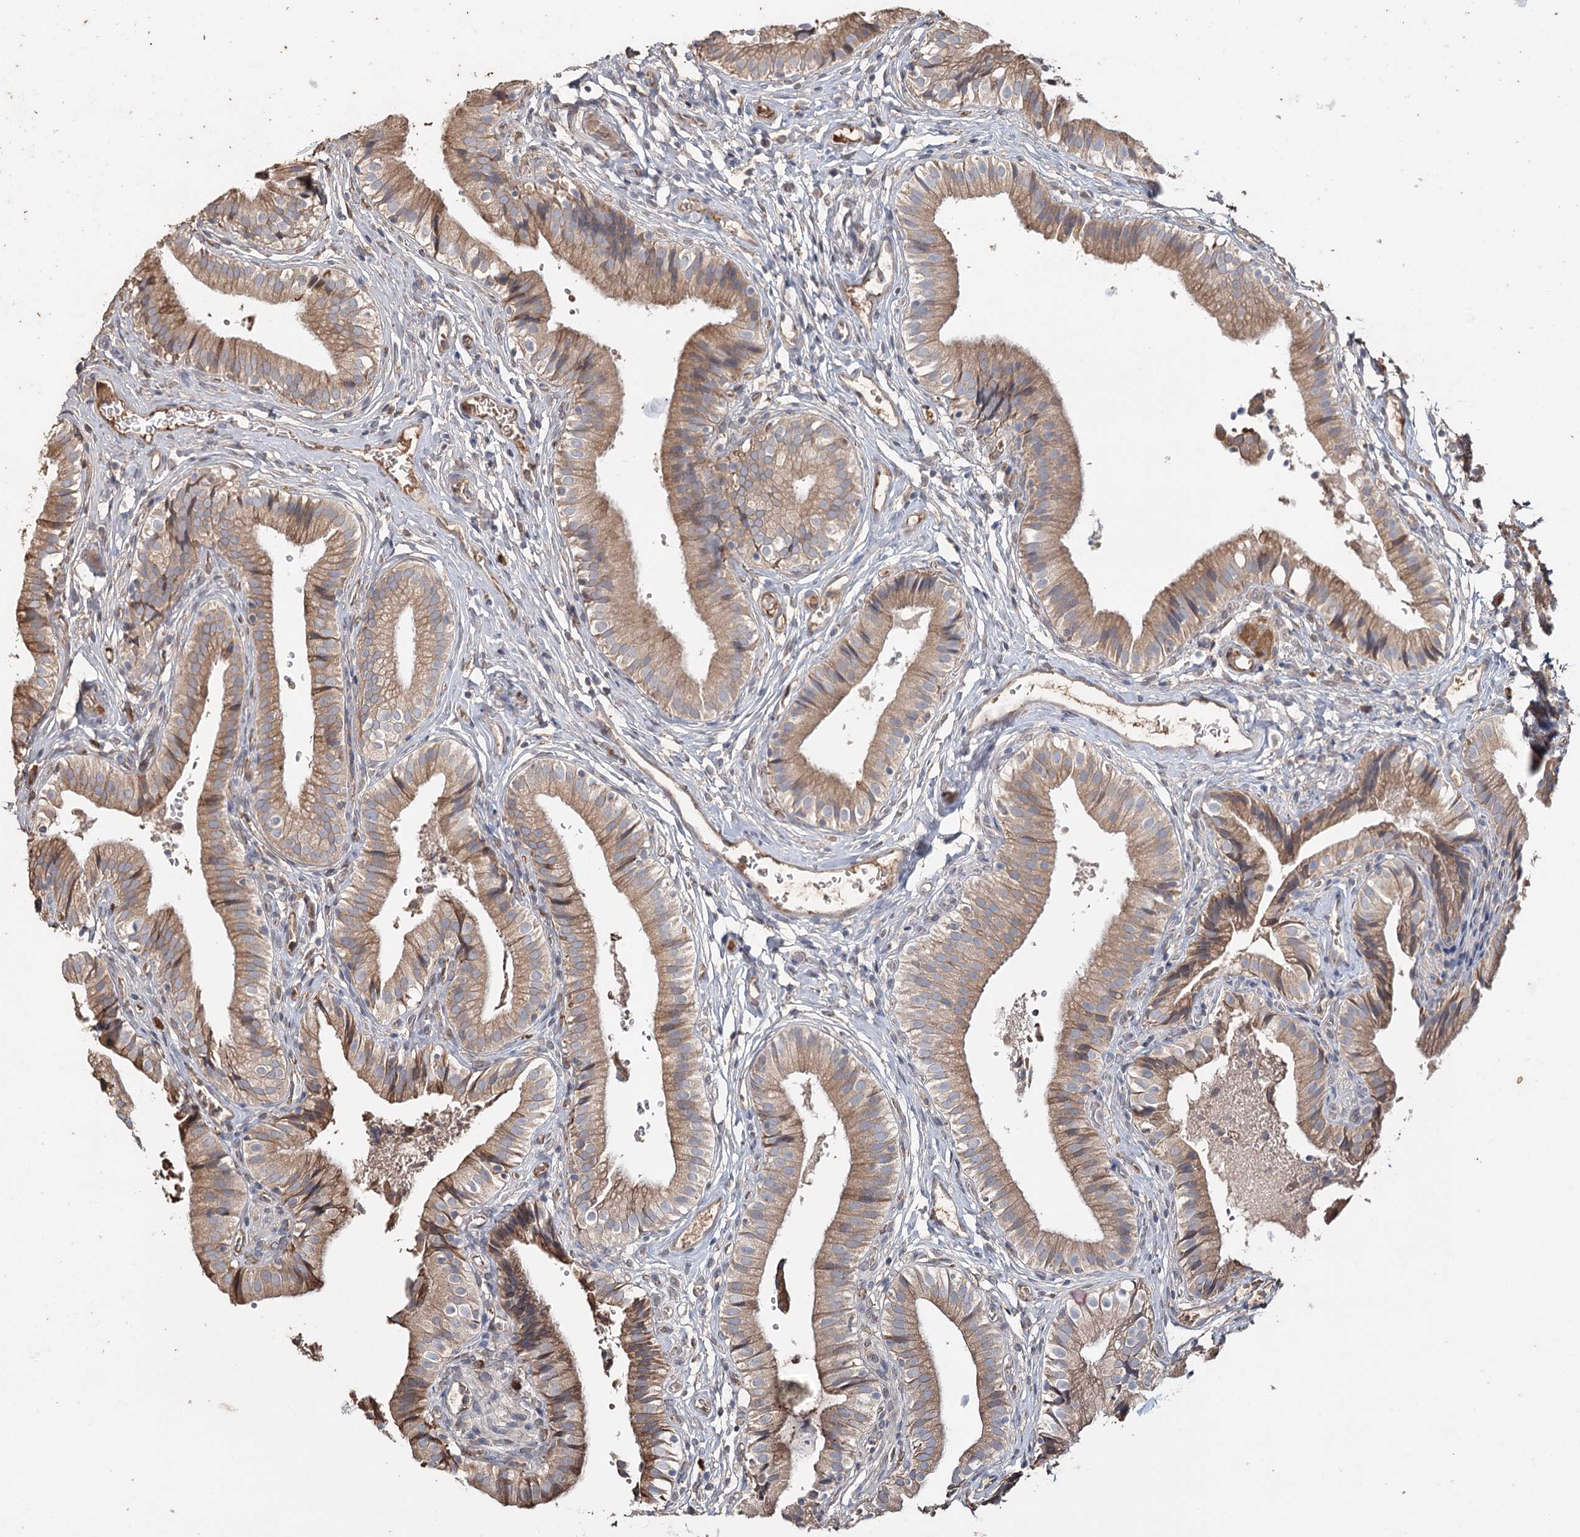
{"staining": {"intensity": "moderate", "quantity": ">75%", "location": "cytoplasmic/membranous"}, "tissue": "gallbladder", "cell_type": "Glandular cells", "image_type": "normal", "snomed": [{"axis": "morphology", "description": "Normal tissue, NOS"}, {"axis": "topography", "description": "Gallbladder"}], "caption": "Glandular cells exhibit medium levels of moderate cytoplasmic/membranous positivity in about >75% of cells in unremarkable gallbladder. The staining was performed using DAB to visualize the protein expression in brown, while the nuclei were stained in blue with hematoxylin (Magnification: 20x).", "gene": "SYVN1", "patient": {"sex": "female", "age": 47}}